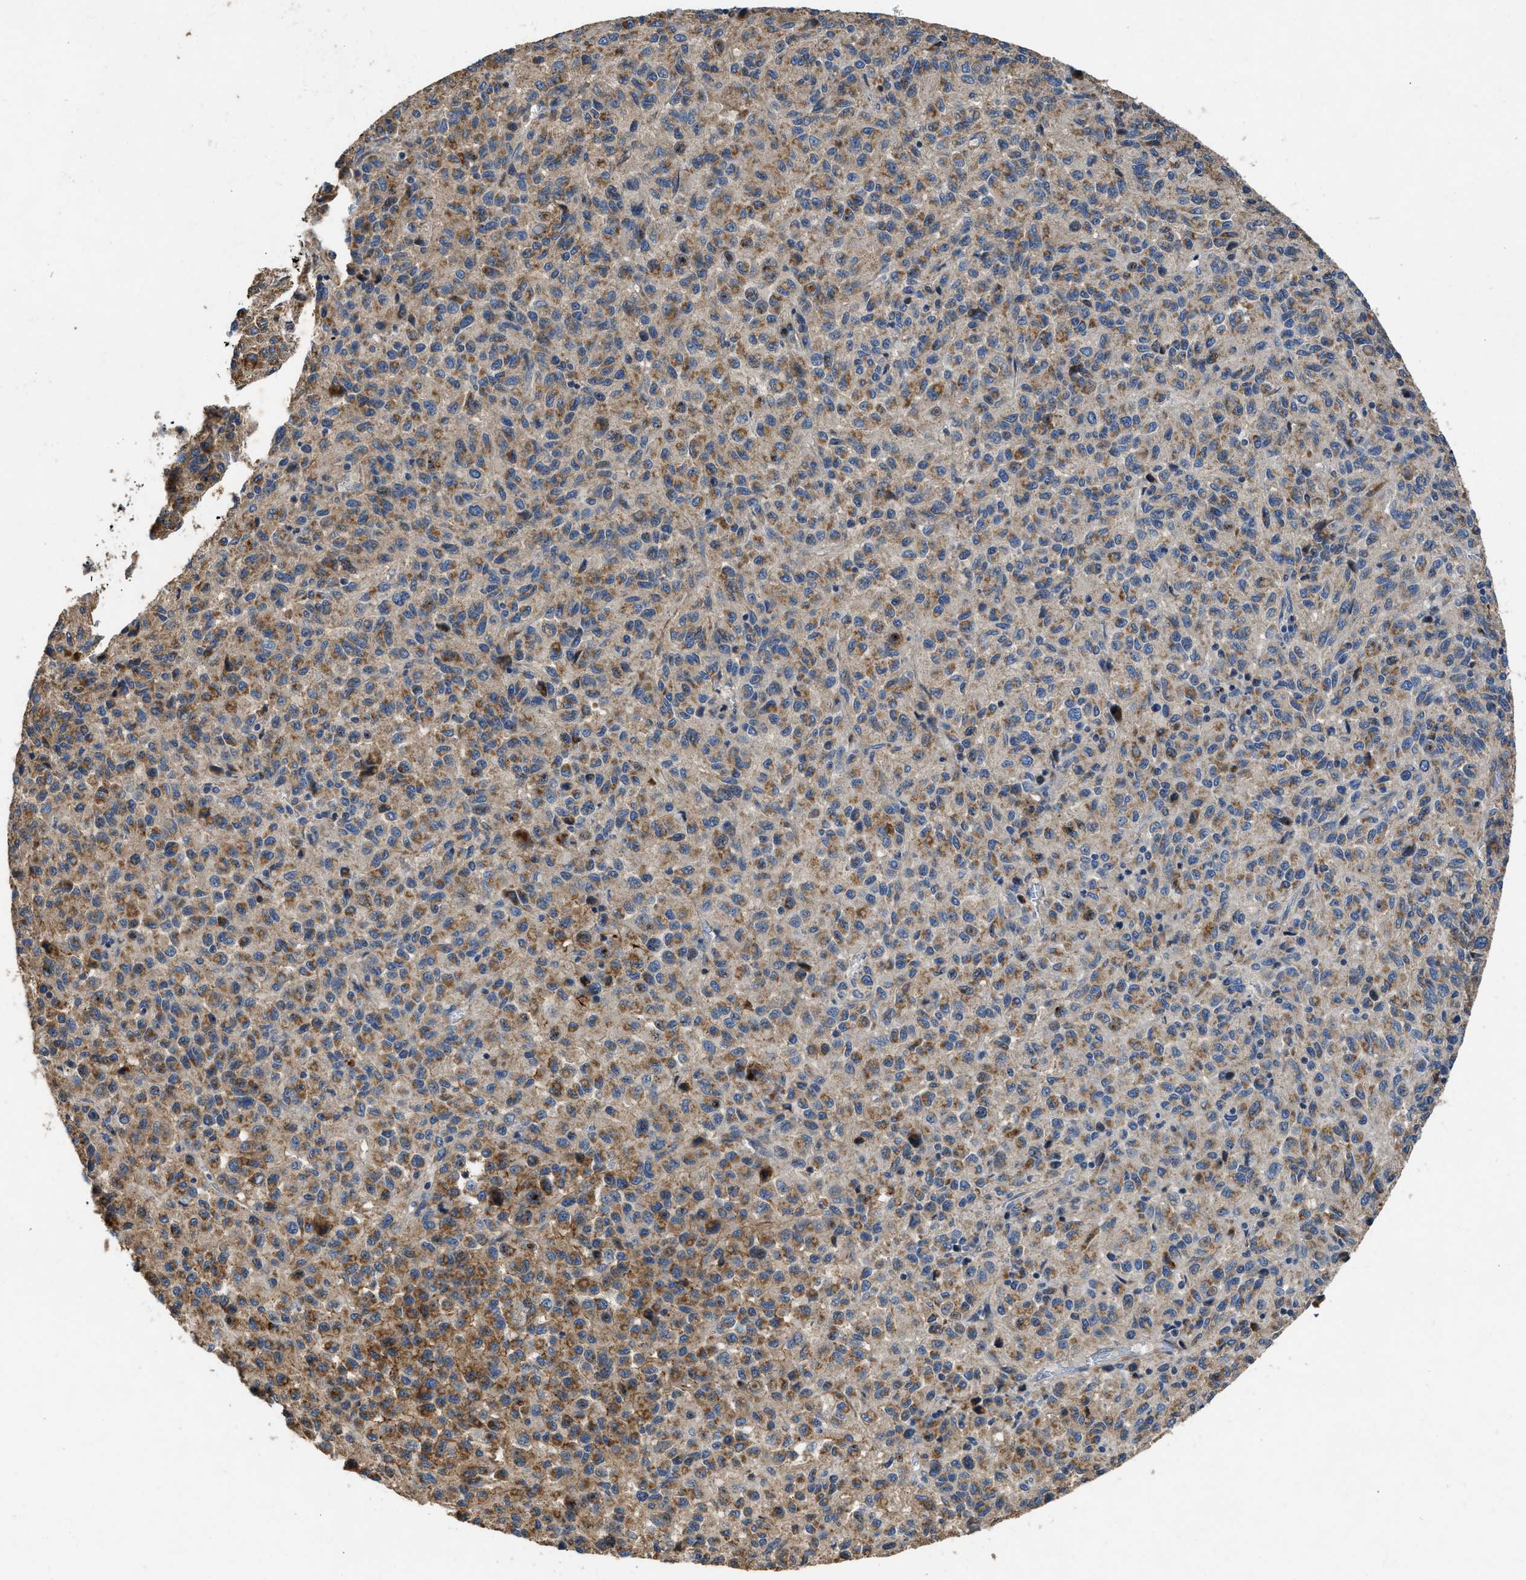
{"staining": {"intensity": "moderate", "quantity": ">75%", "location": "cytoplasmic/membranous"}, "tissue": "melanoma", "cell_type": "Tumor cells", "image_type": "cancer", "snomed": [{"axis": "morphology", "description": "Malignant melanoma, Metastatic site"}, {"axis": "topography", "description": "Lung"}], "caption": "Immunohistochemistry histopathology image of human malignant melanoma (metastatic site) stained for a protein (brown), which exhibits medium levels of moderate cytoplasmic/membranous positivity in about >75% of tumor cells.", "gene": "TMEM150A", "patient": {"sex": "male", "age": 64}}